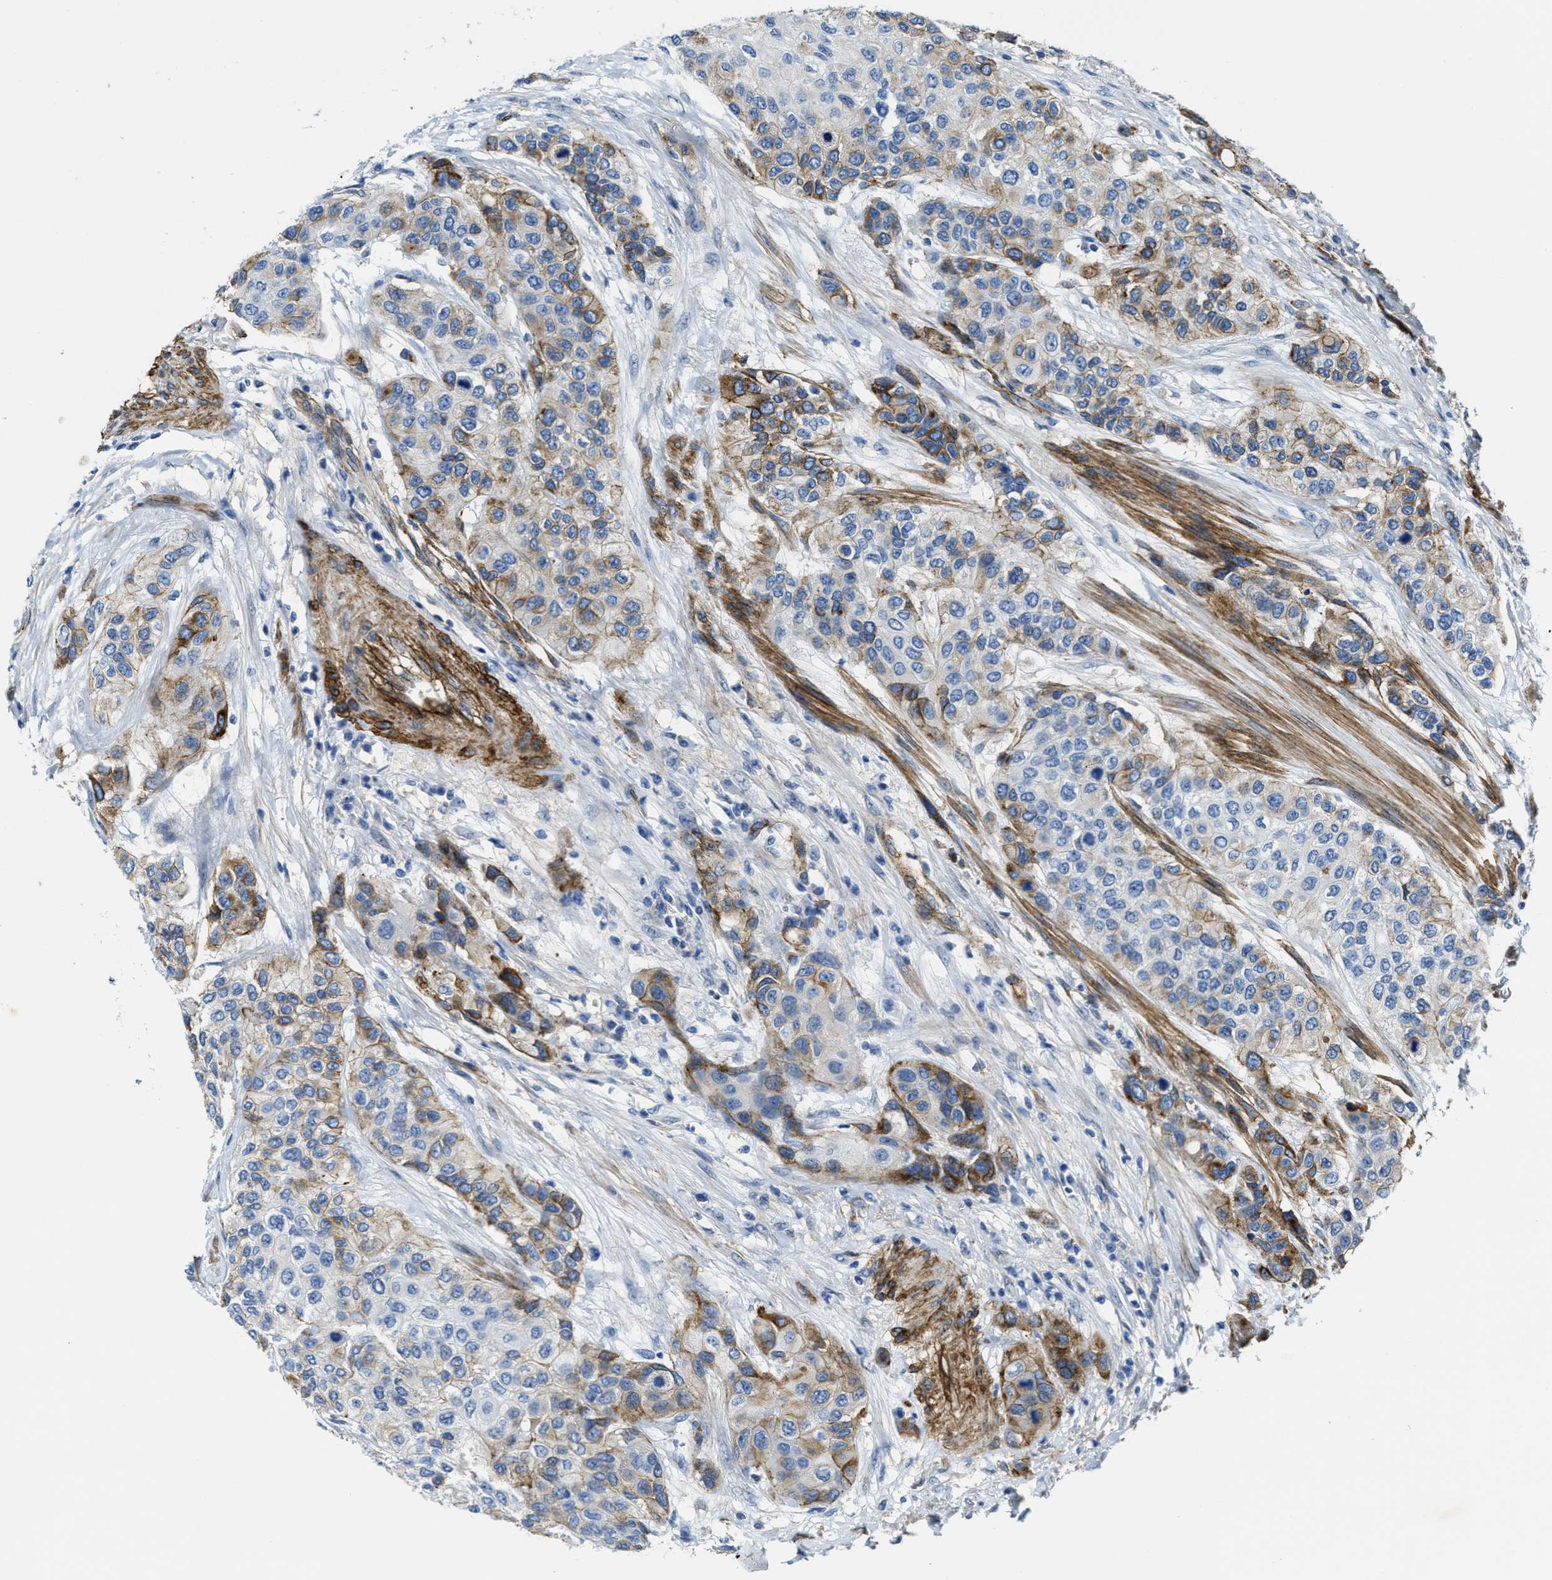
{"staining": {"intensity": "moderate", "quantity": "<25%", "location": "cytoplasmic/membranous"}, "tissue": "urothelial cancer", "cell_type": "Tumor cells", "image_type": "cancer", "snomed": [{"axis": "morphology", "description": "Urothelial carcinoma, High grade"}, {"axis": "topography", "description": "Urinary bladder"}], "caption": "Protein expression analysis of human urothelial carcinoma (high-grade) reveals moderate cytoplasmic/membranous positivity in about <25% of tumor cells.", "gene": "NAB1", "patient": {"sex": "female", "age": 56}}